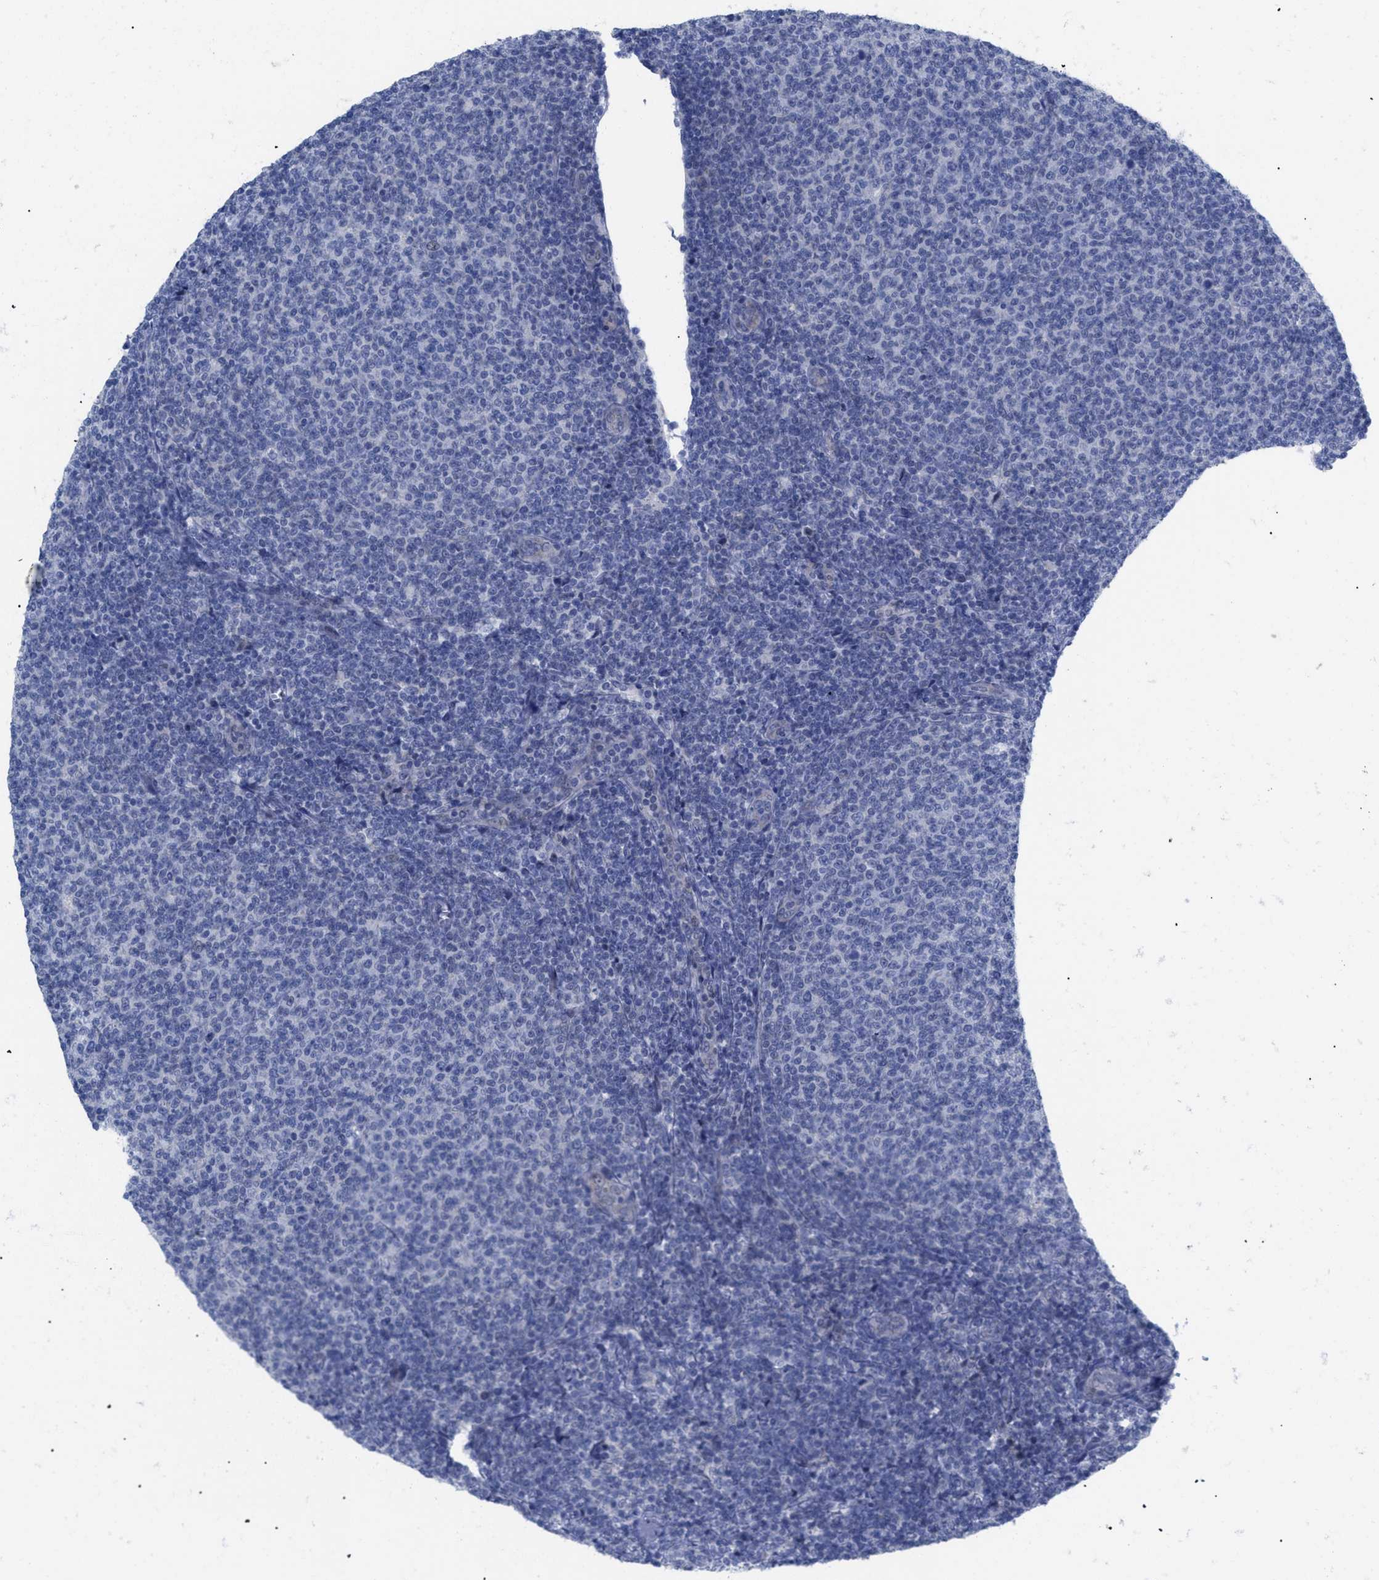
{"staining": {"intensity": "negative", "quantity": "none", "location": "none"}, "tissue": "lymphoma", "cell_type": "Tumor cells", "image_type": "cancer", "snomed": [{"axis": "morphology", "description": "Malignant lymphoma, non-Hodgkin's type, Low grade"}, {"axis": "topography", "description": "Lymph node"}], "caption": "A micrograph of human lymphoma is negative for staining in tumor cells.", "gene": "CAV3", "patient": {"sex": "male", "age": 66}}